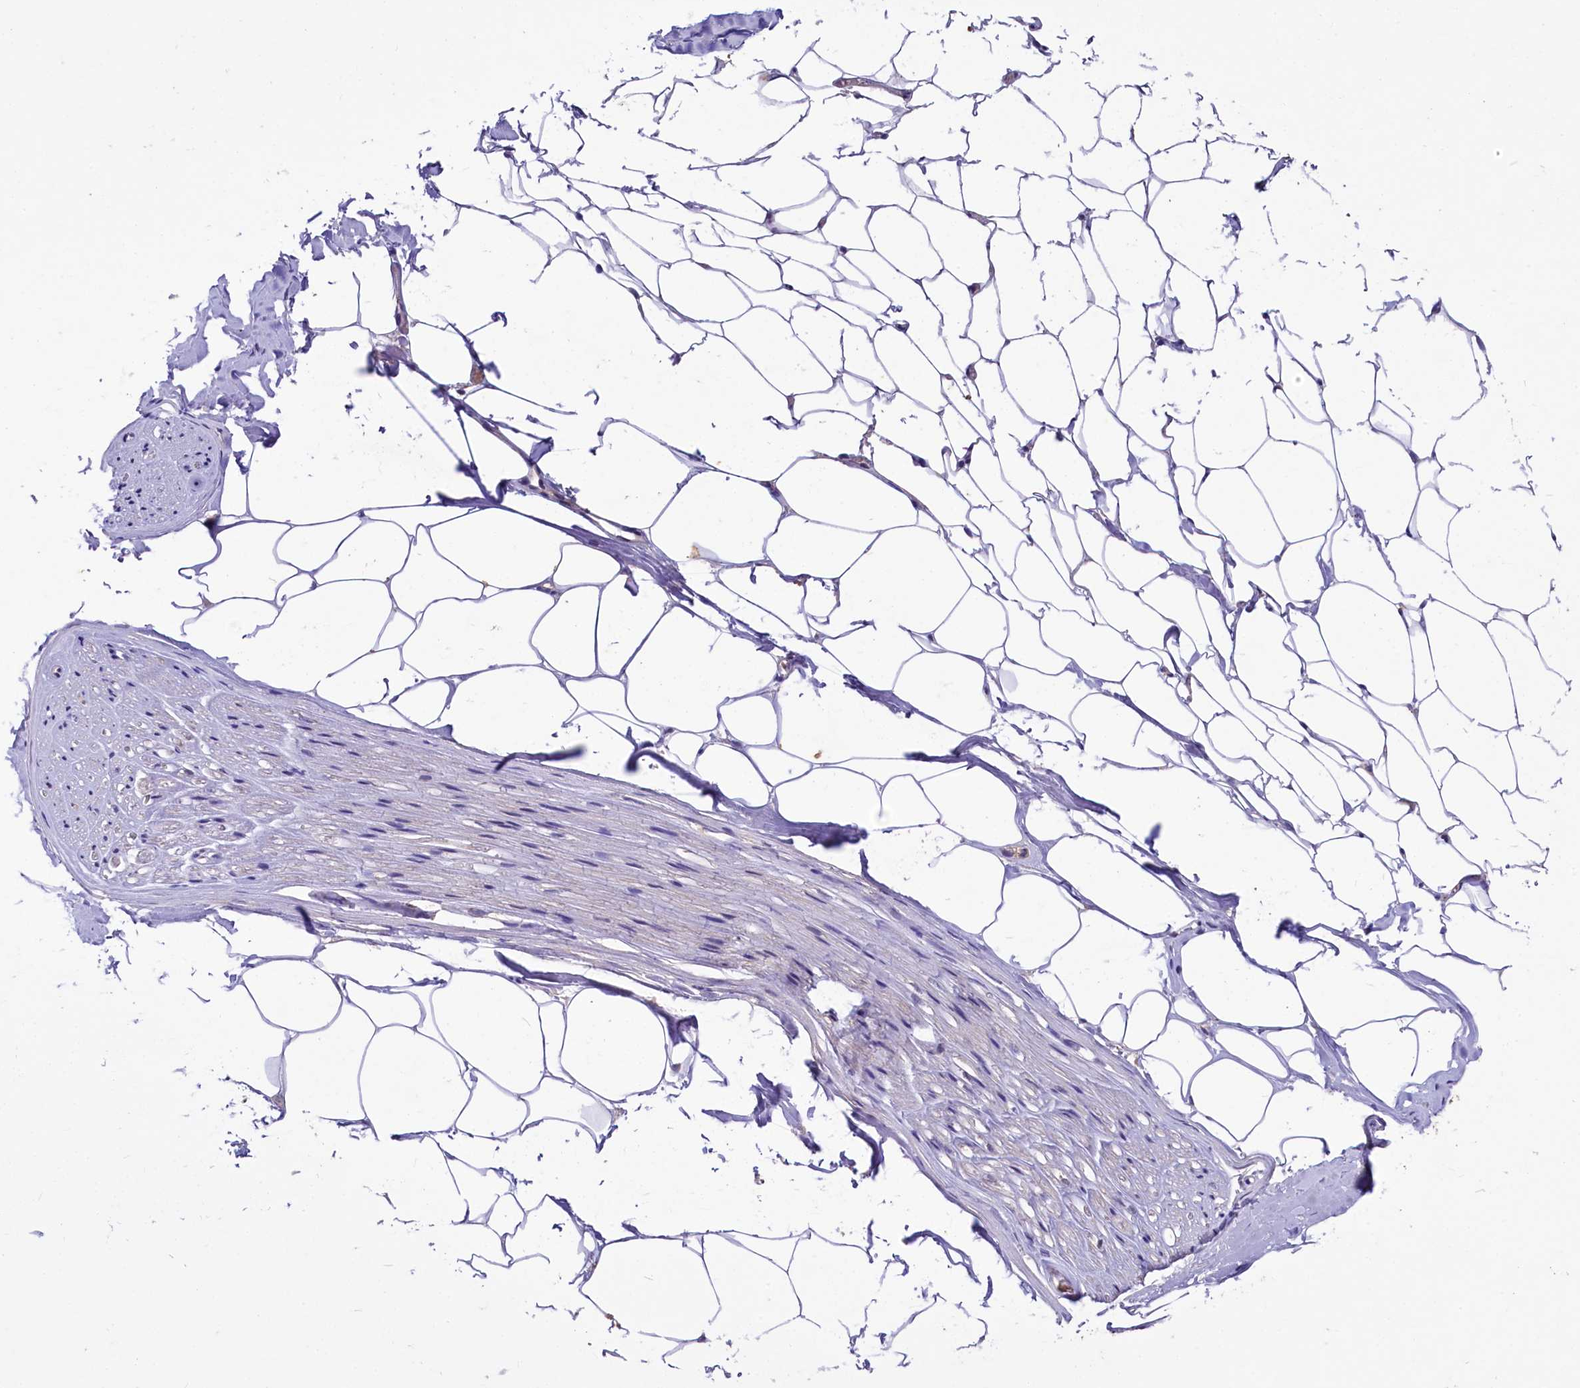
{"staining": {"intensity": "moderate", "quantity": ">75%", "location": "cytoplasmic/membranous,nuclear"}, "tissue": "adipose tissue", "cell_type": "Adipocytes", "image_type": "normal", "snomed": [{"axis": "morphology", "description": "Normal tissue, NOS"}, {"axis": "morphology", "description": "Adenocarcinoma, Low grade"}, {"axis": "topography", "description": "Prostate"}, {"axis": "topography", "description": "Peripheral nerve tissue"}], "caption": "About >75% of adipocytes in normal adipose tissue exhibit moderate cytoplasmic/membranous,nuclear protein positivity as visualized by brown immunohistochemical staining.", "gene": "UBE3A", "patient": {"sex": "male", "age": 63}}